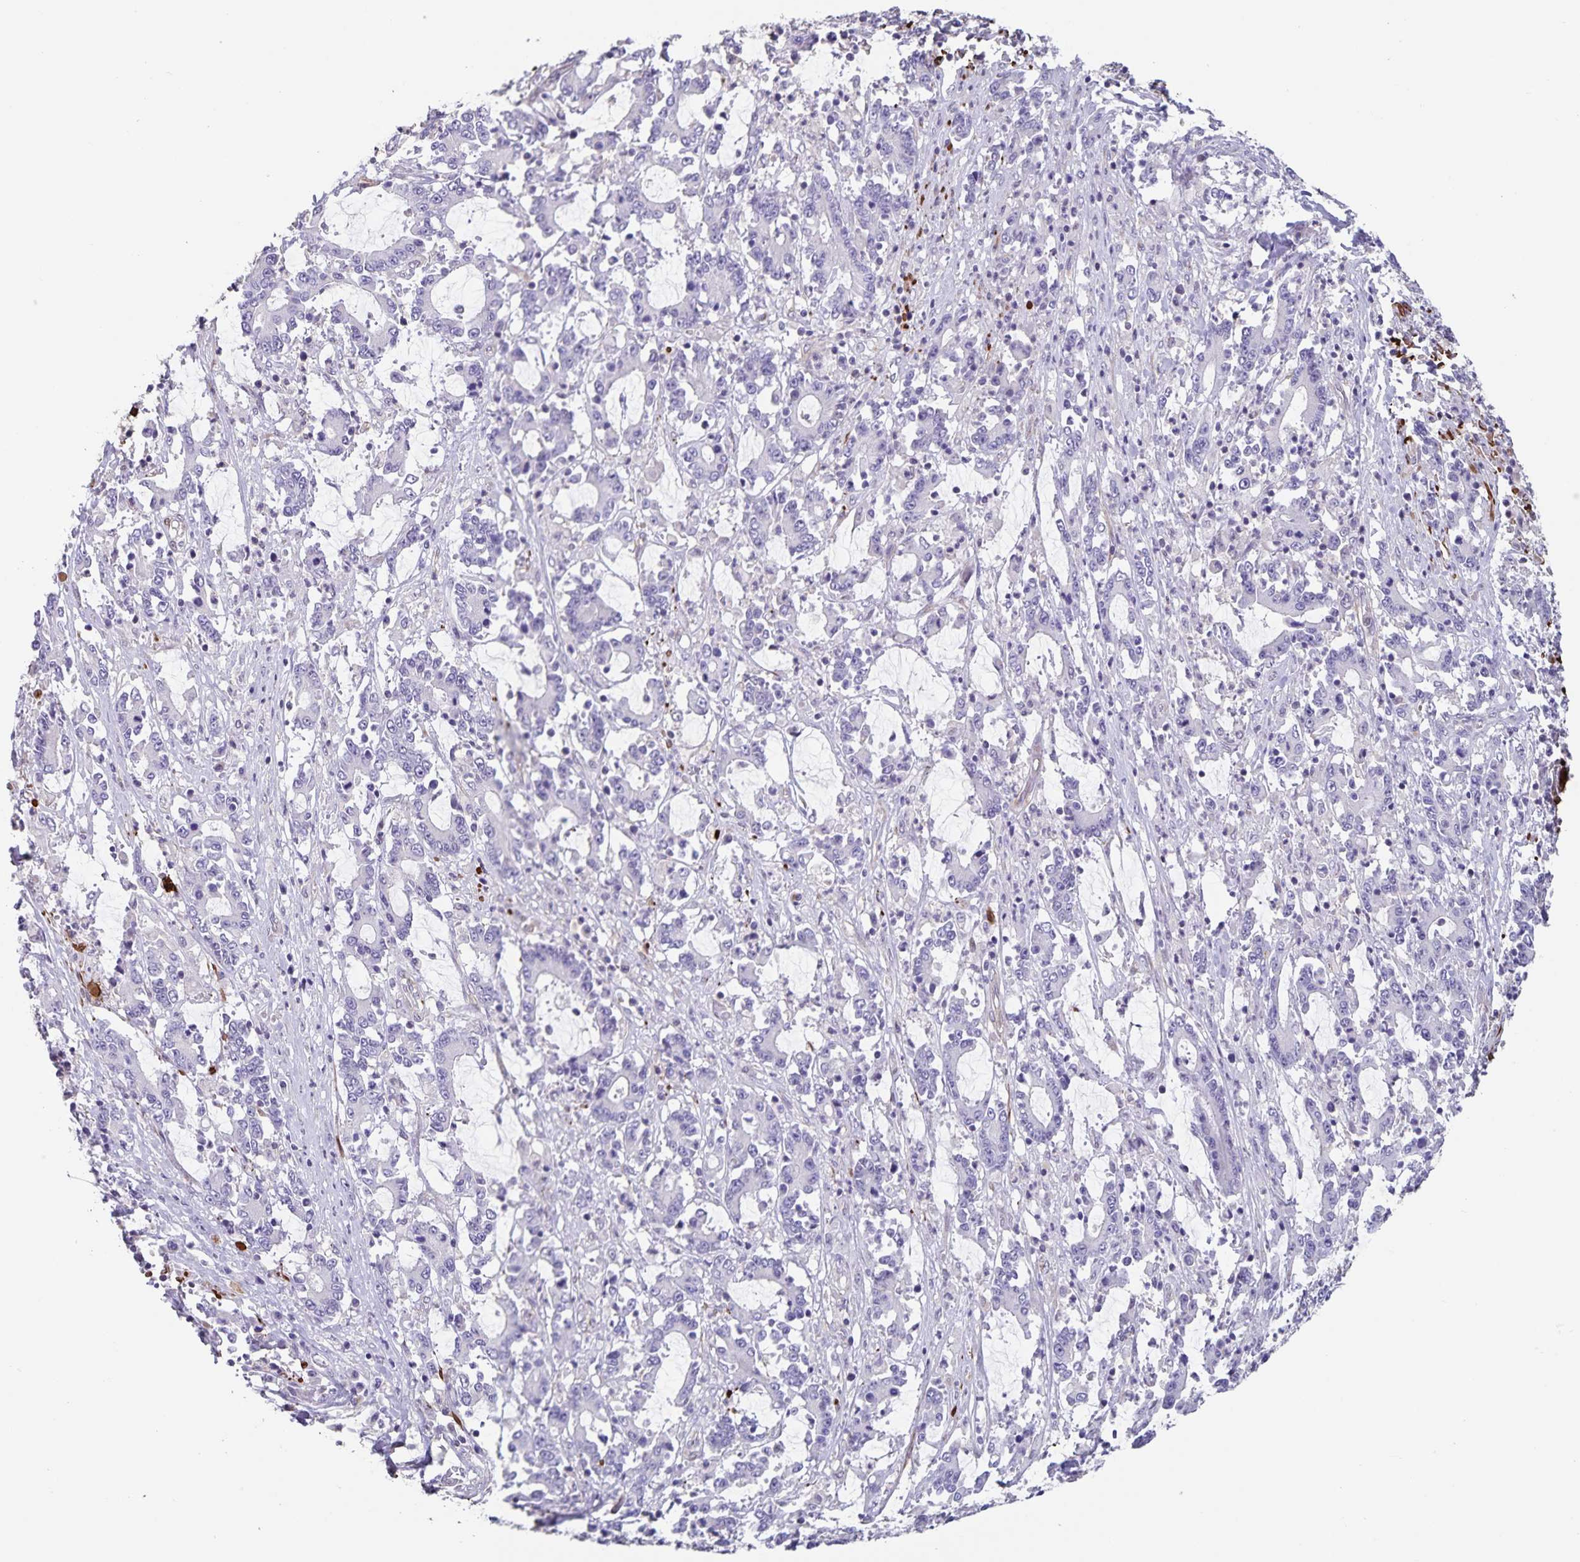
{"staining": {"intensity": "negative", "quantity": "none", "location": "none"}, "tissue": "stomach cancer", "cell_type": "Tumor cells", "image_type": "cancer", "snomed": [{"axis": "morphology", "description": "Adenocarcinoma, NOS"}, {"axis": "topography", "description": "Stomach, upper"}], "caption": "Protein analysis of stomach cancer (adenocarcinoma) demonstrates no significant positivity in tumor cells. The staining was performed using DAB to visualize the protein expression in brown, while the nuclei were stained in blue with hematoxylin (Magnification: 20x).", "gene": "SYNM", "patient": {"sex": "male", "age": 68}}